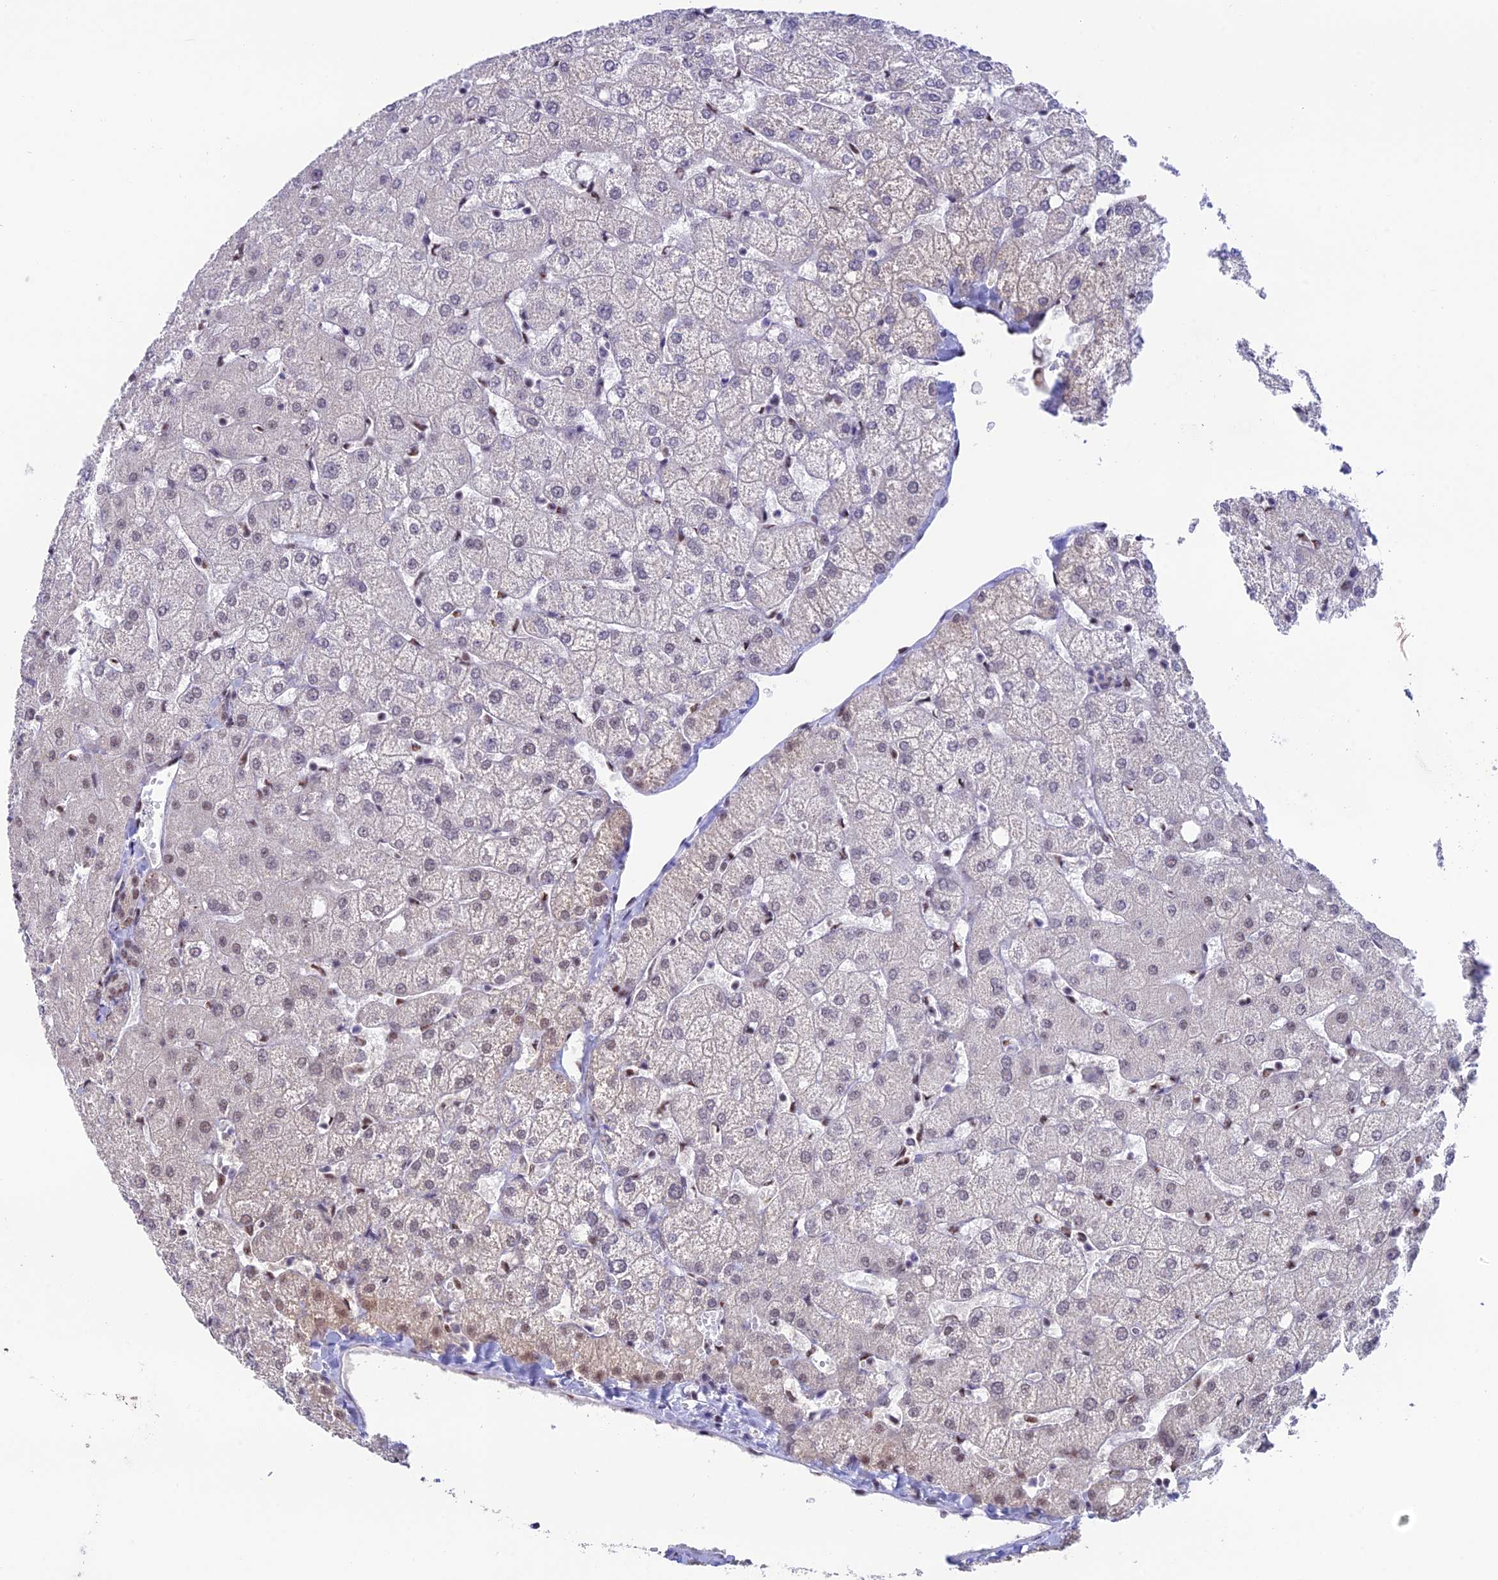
{"staining": {"intensity": "negative", "quantity": "none", "location": "none"}, "tissue": "liver", "cell_type": "Cholangiocytes", "image_type": "normal", "snomed": [{"axis": "morphology", "description": "Normal tissue, NOS"}, {"axis": "topography", "description": "Liver"}], "caption": "IHC photomicrograph of normal liver stained for a protein (brown), which shows no positivity in cholangiocytes.", "gene": "THOC7", "patient": {"sex": "female", "age": 54}}